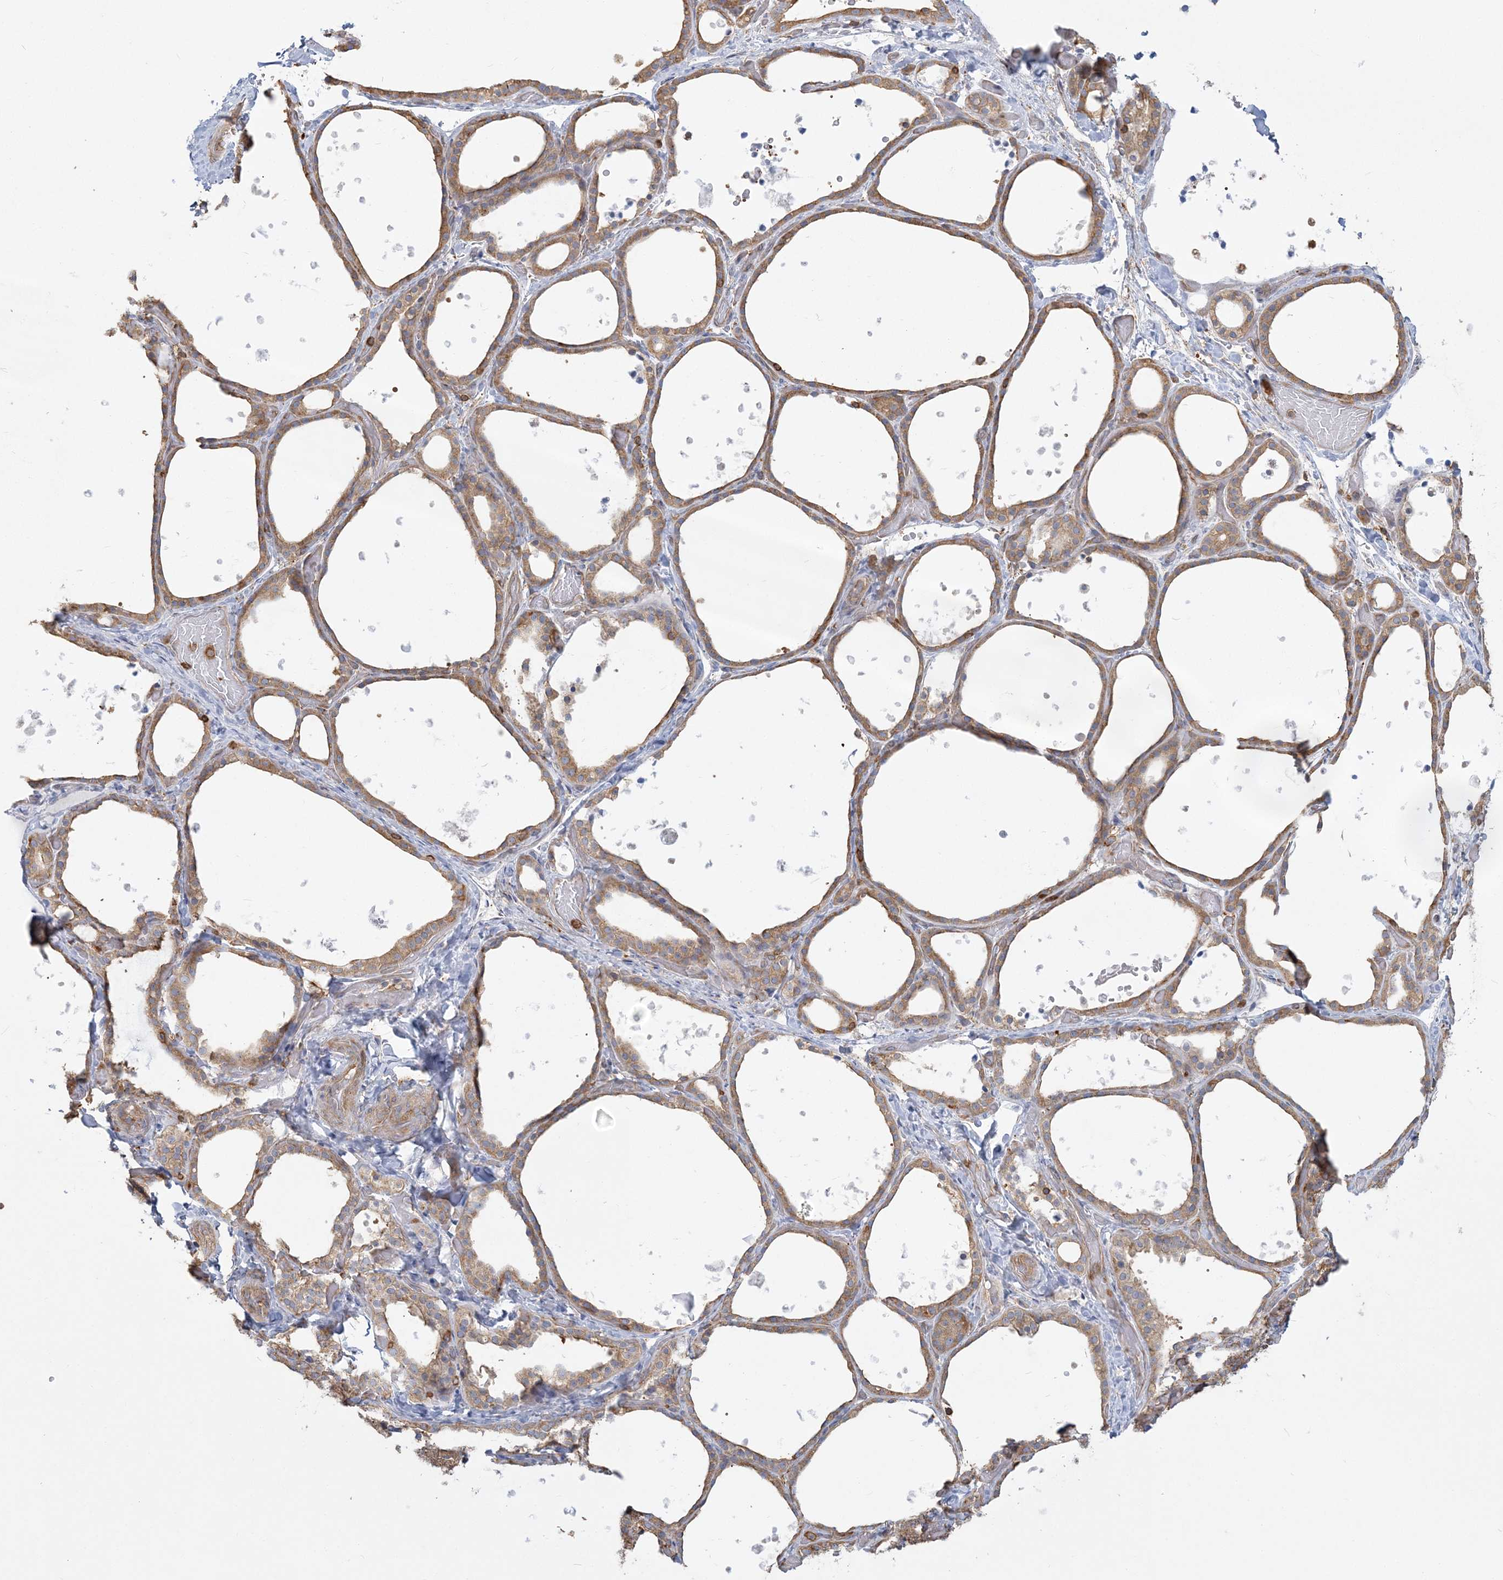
{"staining": {"intensity": "moderate", "quantity": ">75%", "location": "cytoplasmic/membranous"}, "tissue": "thyroid gland", "cell_type": "Glandular cells", "image_type": "normal", "snomed": [{"axis": "morphology", "description": "Normal tissue, NOS"}, {"axis": "topography", "description": "Thyroid gland"}], "caption": "Immunohistochemistry (IHC) image of benign thyroid gland: thyroid gland stained using immunohistochemistry (IHC) exhibits medium levels of moderate protein expression localized specifically in the cytoplasmic/membranous of glandular cells, appearing as a cytoplasmic/membranous brown color.", "gene": "ANKS1A", "patient": {"sex": "female", "age": 44}}